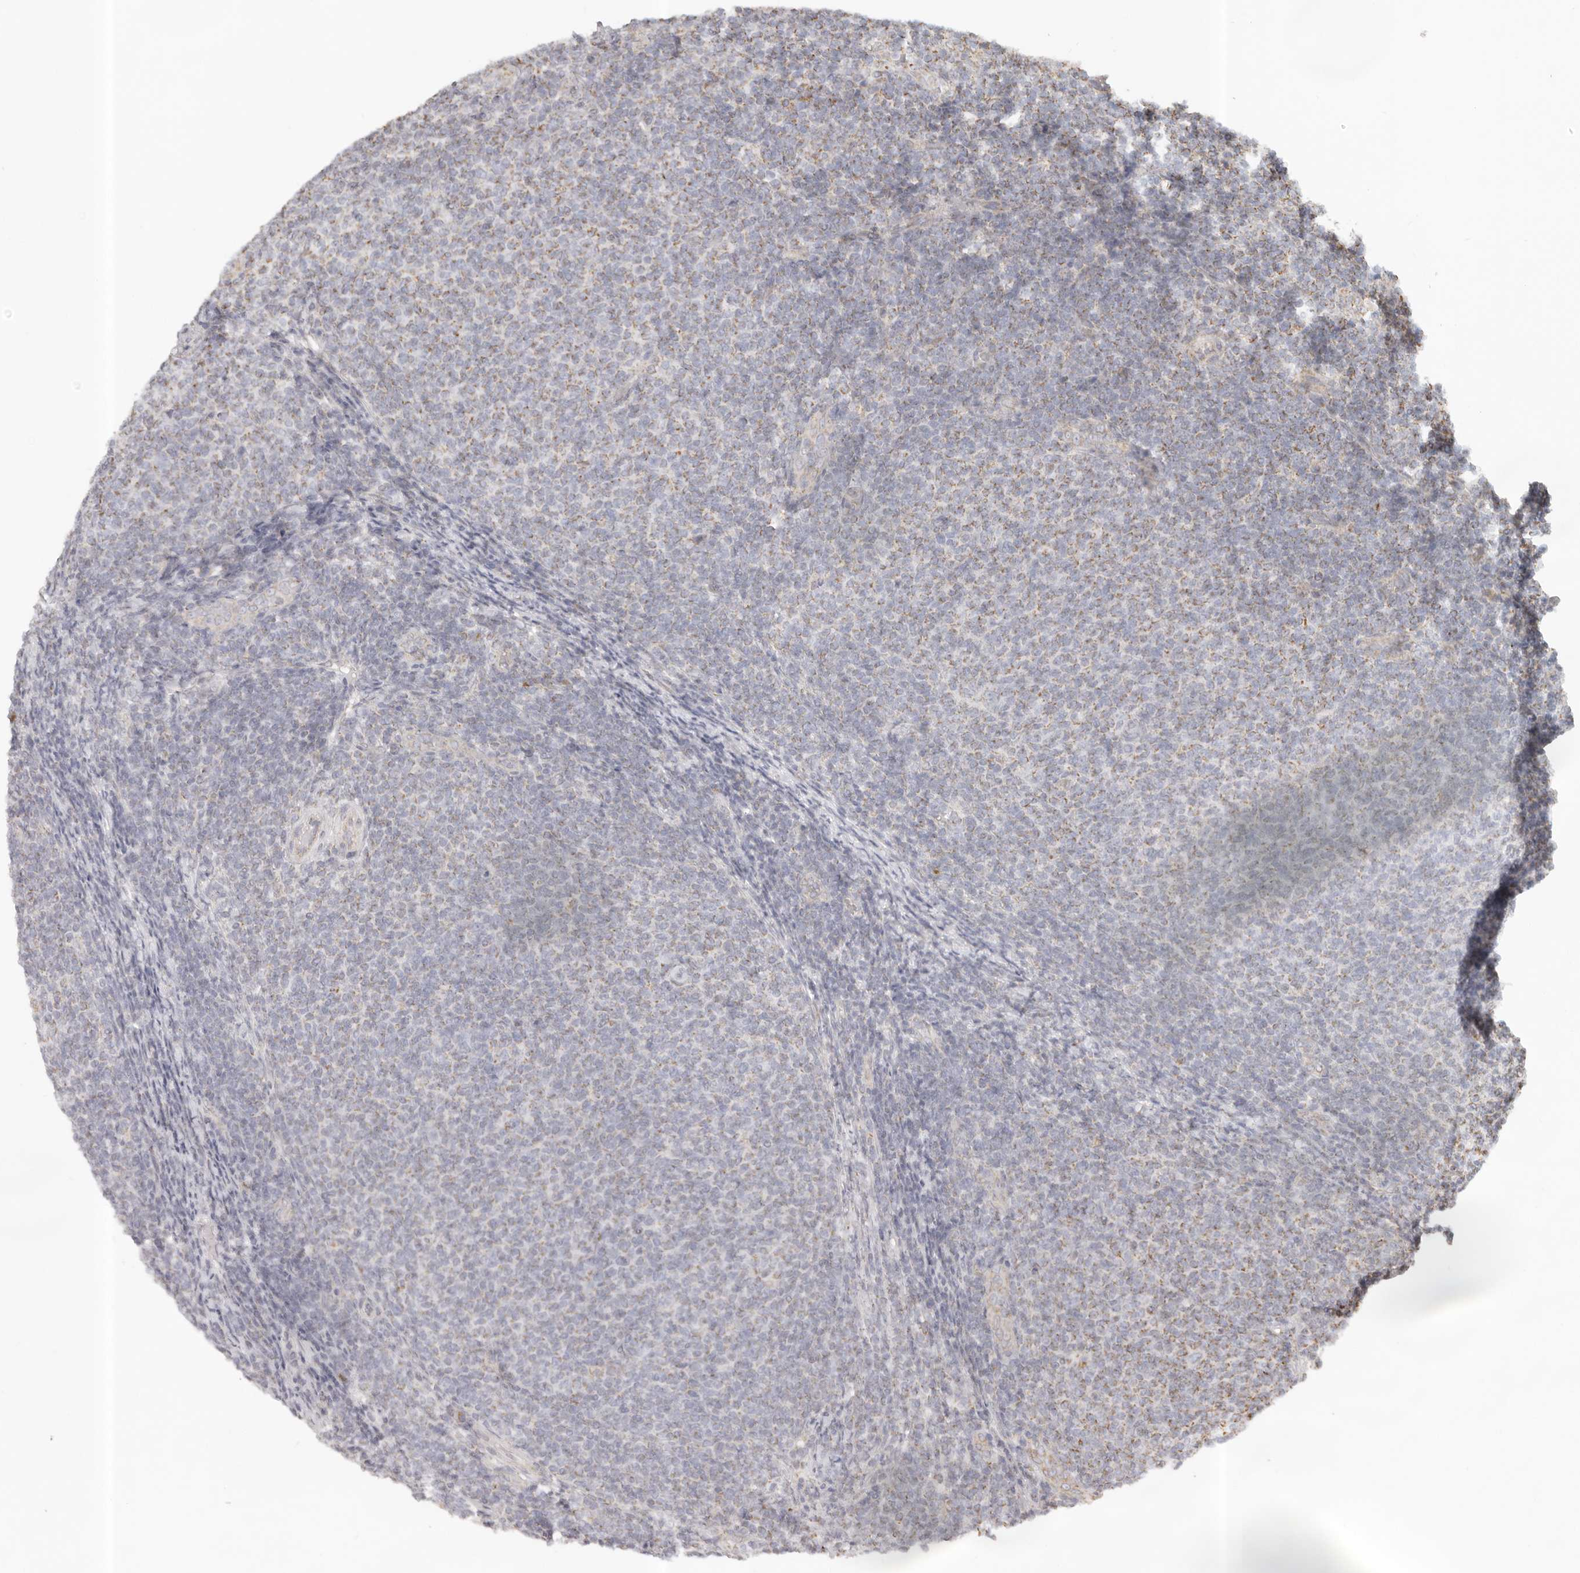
{"staining": {"intensity": "moderate", "quantity": "25%-75%", "location": "cytoplasmic/membranous"}, "tissue": "lymphoma", "cell_type": "Tumor cells", "image_type": "cancer", "snomed": [{"axis": "morphology", "description": "Malignant lymphoma, non-Hodgkin's type, Low grade"}, {"axis": "topography", "description": "Lymph node"}], "caption": "Malignant lymphoma, non-Hodgkin's type (low-grade) tissue shows moderate cytoplasmic/membranous expression in about 25%-75% of tumor cells, visualized by immunohistochemistry. The staining was performed using DAB, with brown indicating positive protein expression. Nuclei are stained blue with hematoxylin.", "gene": "KDF1", "patient": {"sex": "male", "age": 66}}